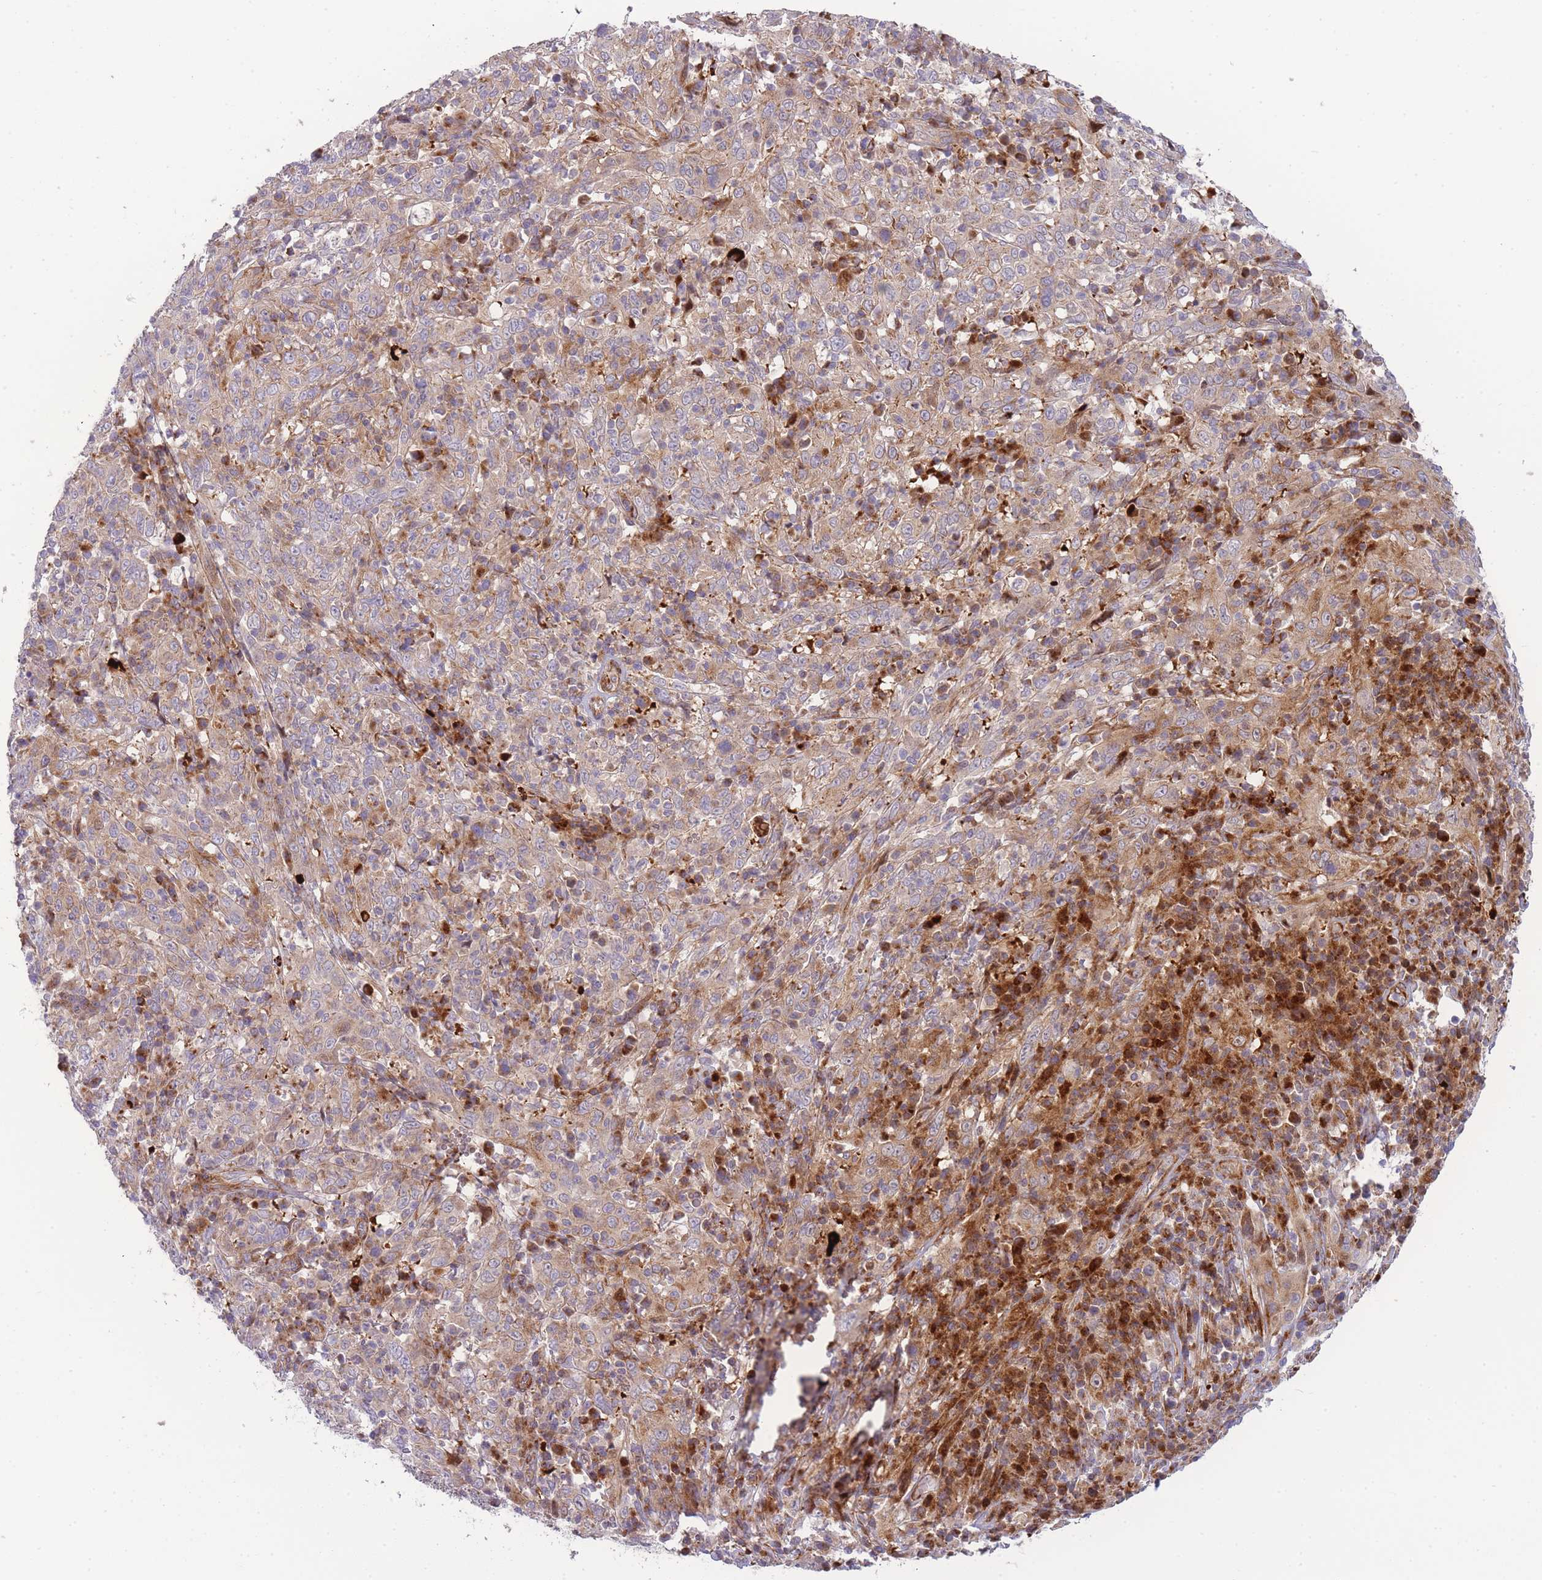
{"staining": {"intensity": "moderate", "quantity": "25%-75%", "location": "cytoplasmic/membranous"}, "tissue": "cervical cancer", "cell_type": "Tumor cells", "image_type": "cancer", "snomed": [{"axis": "morphology", "description": "Squamous cell carcinoma, NOS"}, {"axis": "topography", "description": "Cervix"}], "caption": "IHC staining of cervical cancer (squamous cell carcinoma), which demonstrates medium levels of moderate cytoplasmic/membranous staining in about 25%-75% of tumor cells indicating moderate cytoplasmic/membranous protein staining. The staining was performed using DAB (3,3'-diaminobenzidine) (brown) for protein detection and nuclei were counterstained in hematoxylin (blue).", "gene": "ATP5MC2", "patient": {"sex": "female", "age": 46}}